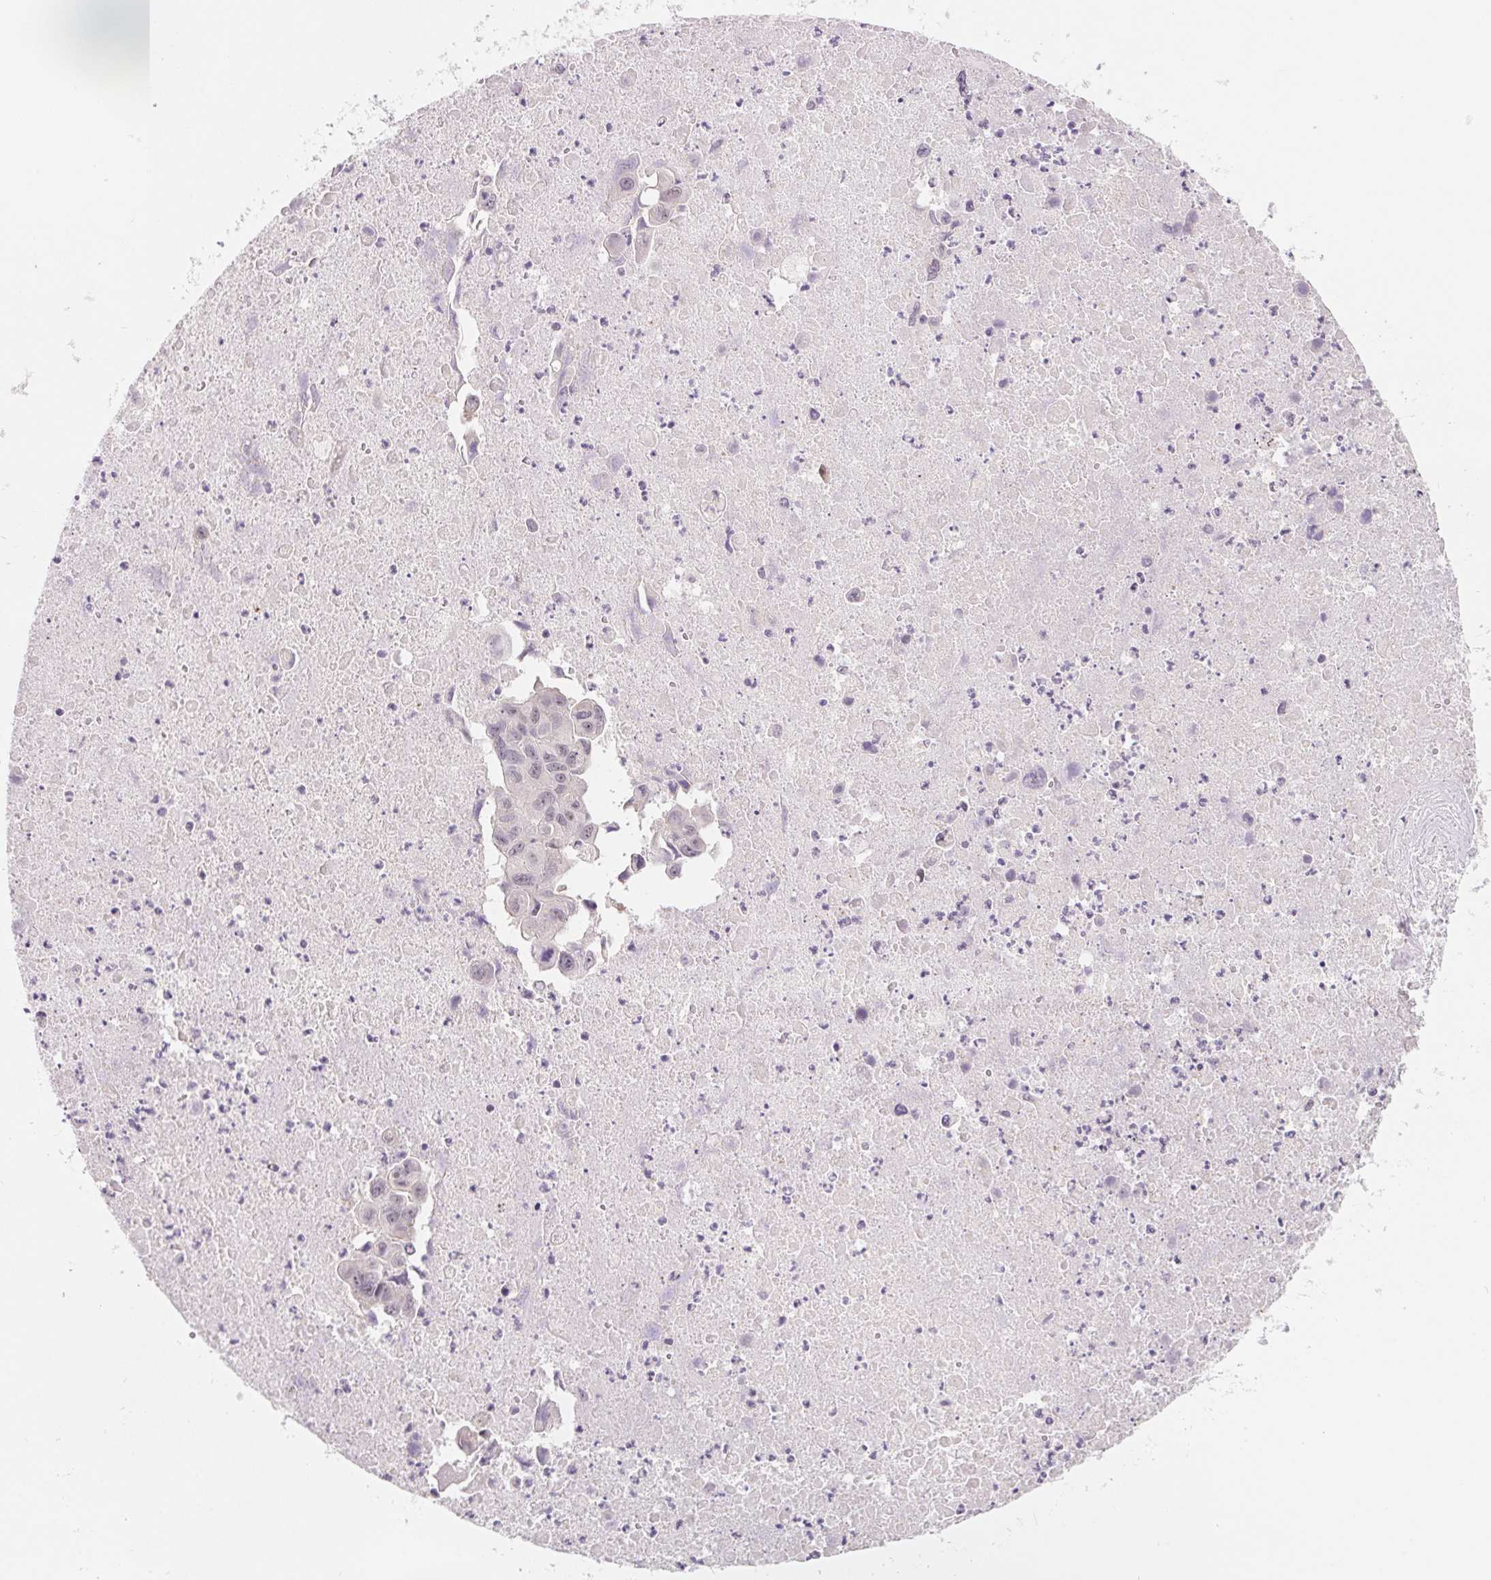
{"staining": {"intensity": "negative", "quantity": "none", "location": "none"}, "tissue": "lung cancer", "cell_type": "Tumor cells", "image_type": "cancer", "snomed": [{"axis": "morphology", "description": "Adenocarcinoma, NOS"}, {"axis": "topography", "description": "Lymph node"}, {"axis": "topography", "description": "Lung"}], "caption": "Tumor cells are negative for brown protein staining in lung cancer (adenocarcinoma).", "gene": "LCA5L", "patient": {"sex": "male", "age": 64}}